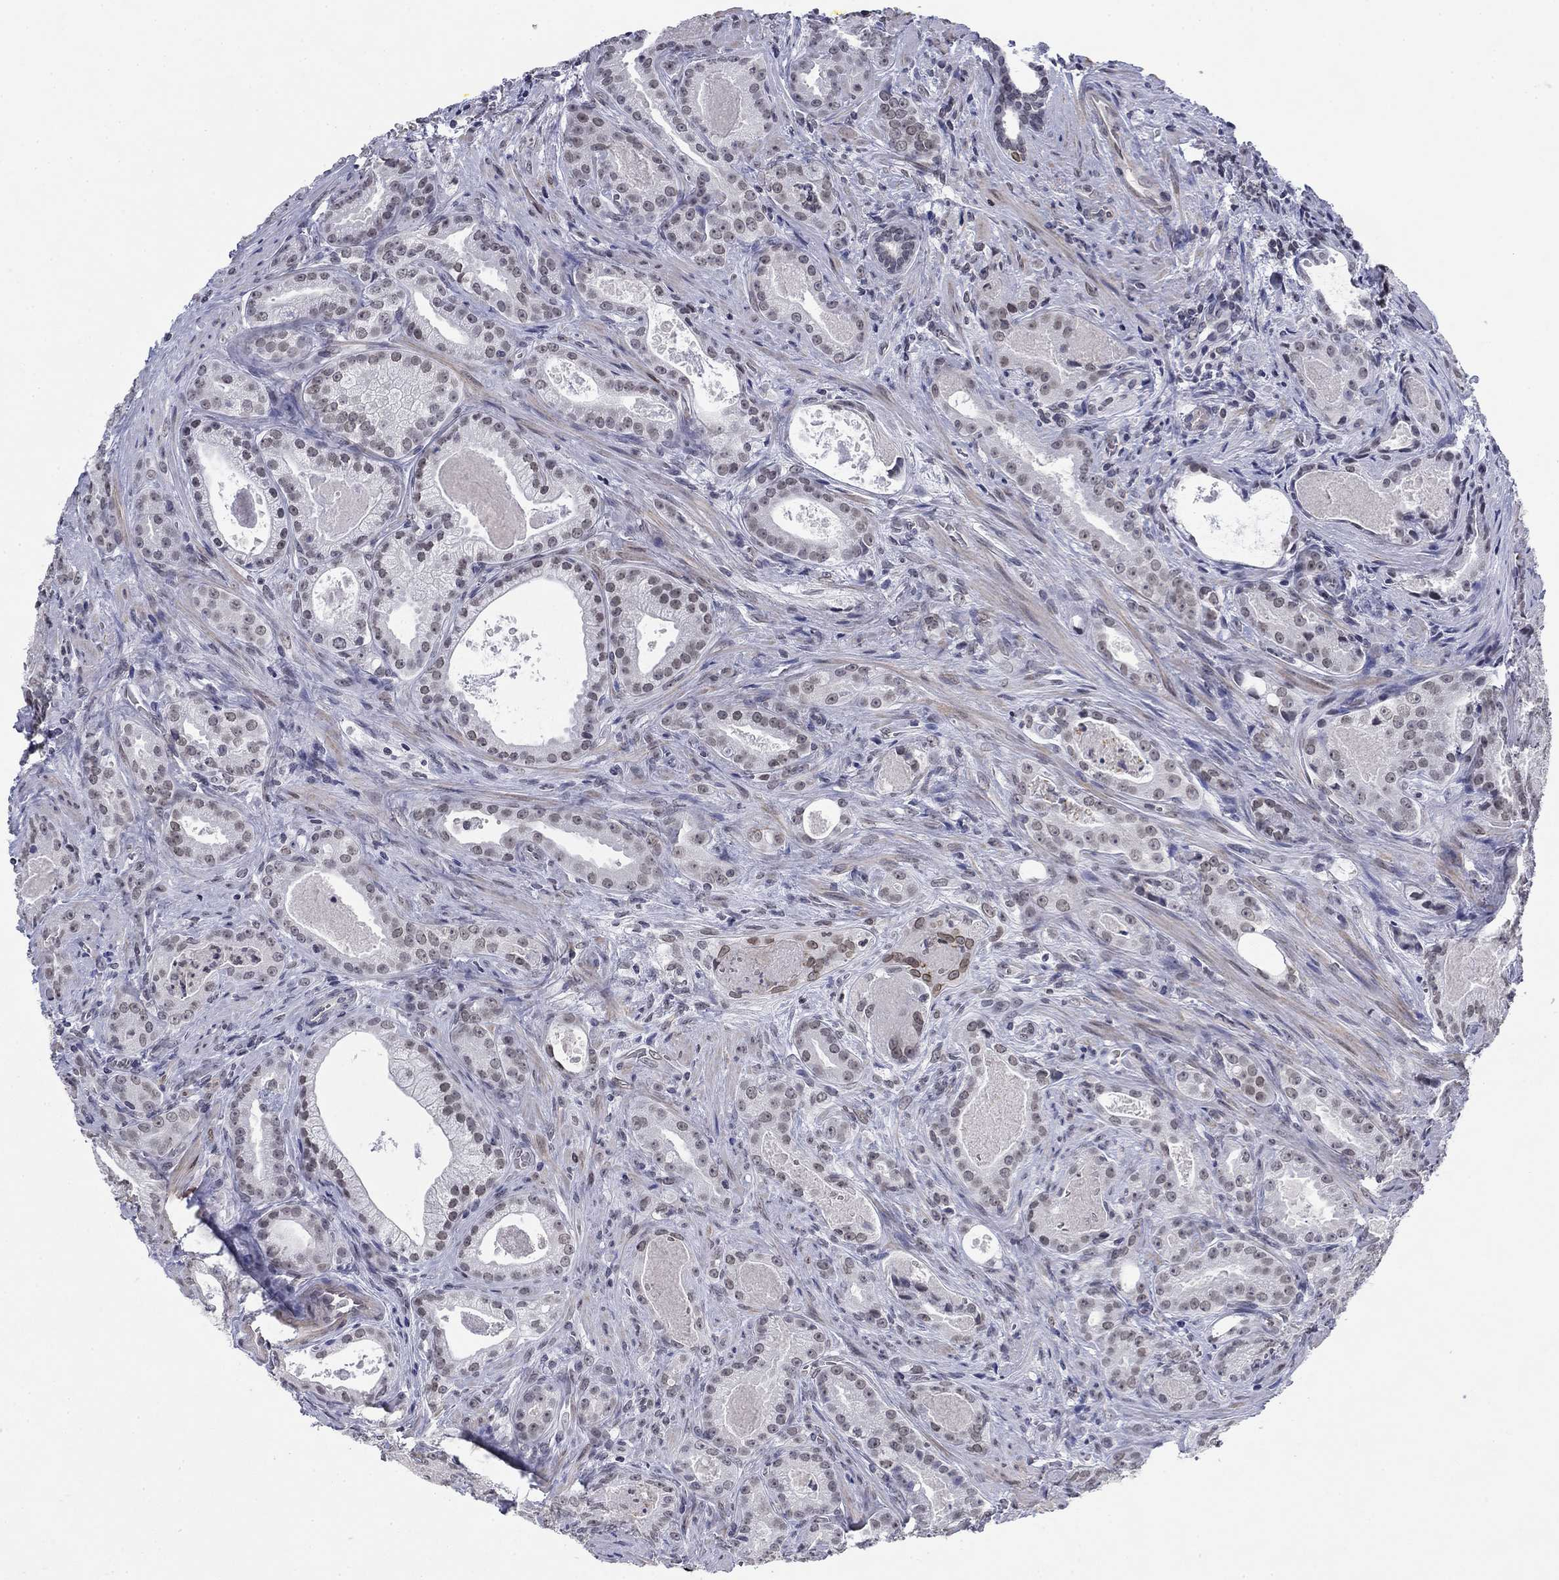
{"staining": {"intensity": "weak", "quantity": "25%-75%", "location": "nuclear"}, "tissue": "prostate cancer", "cell_type": "Tumor cells", "image_type": "cancer", "snomed": [{"axis": "morphology", "description": "Adenocarcinoma, NOS"}, {"axis": "topography", "description": "Prostate"}], "caption": "Human prostate cancer (adenocarcinoma) stained with a brown dye reveals weak nuclear positive staining in approximately 25%-75% of tumor cells.", "gene": "TOR1AIP1", "patient": {"sex": "male", "age": 61}}